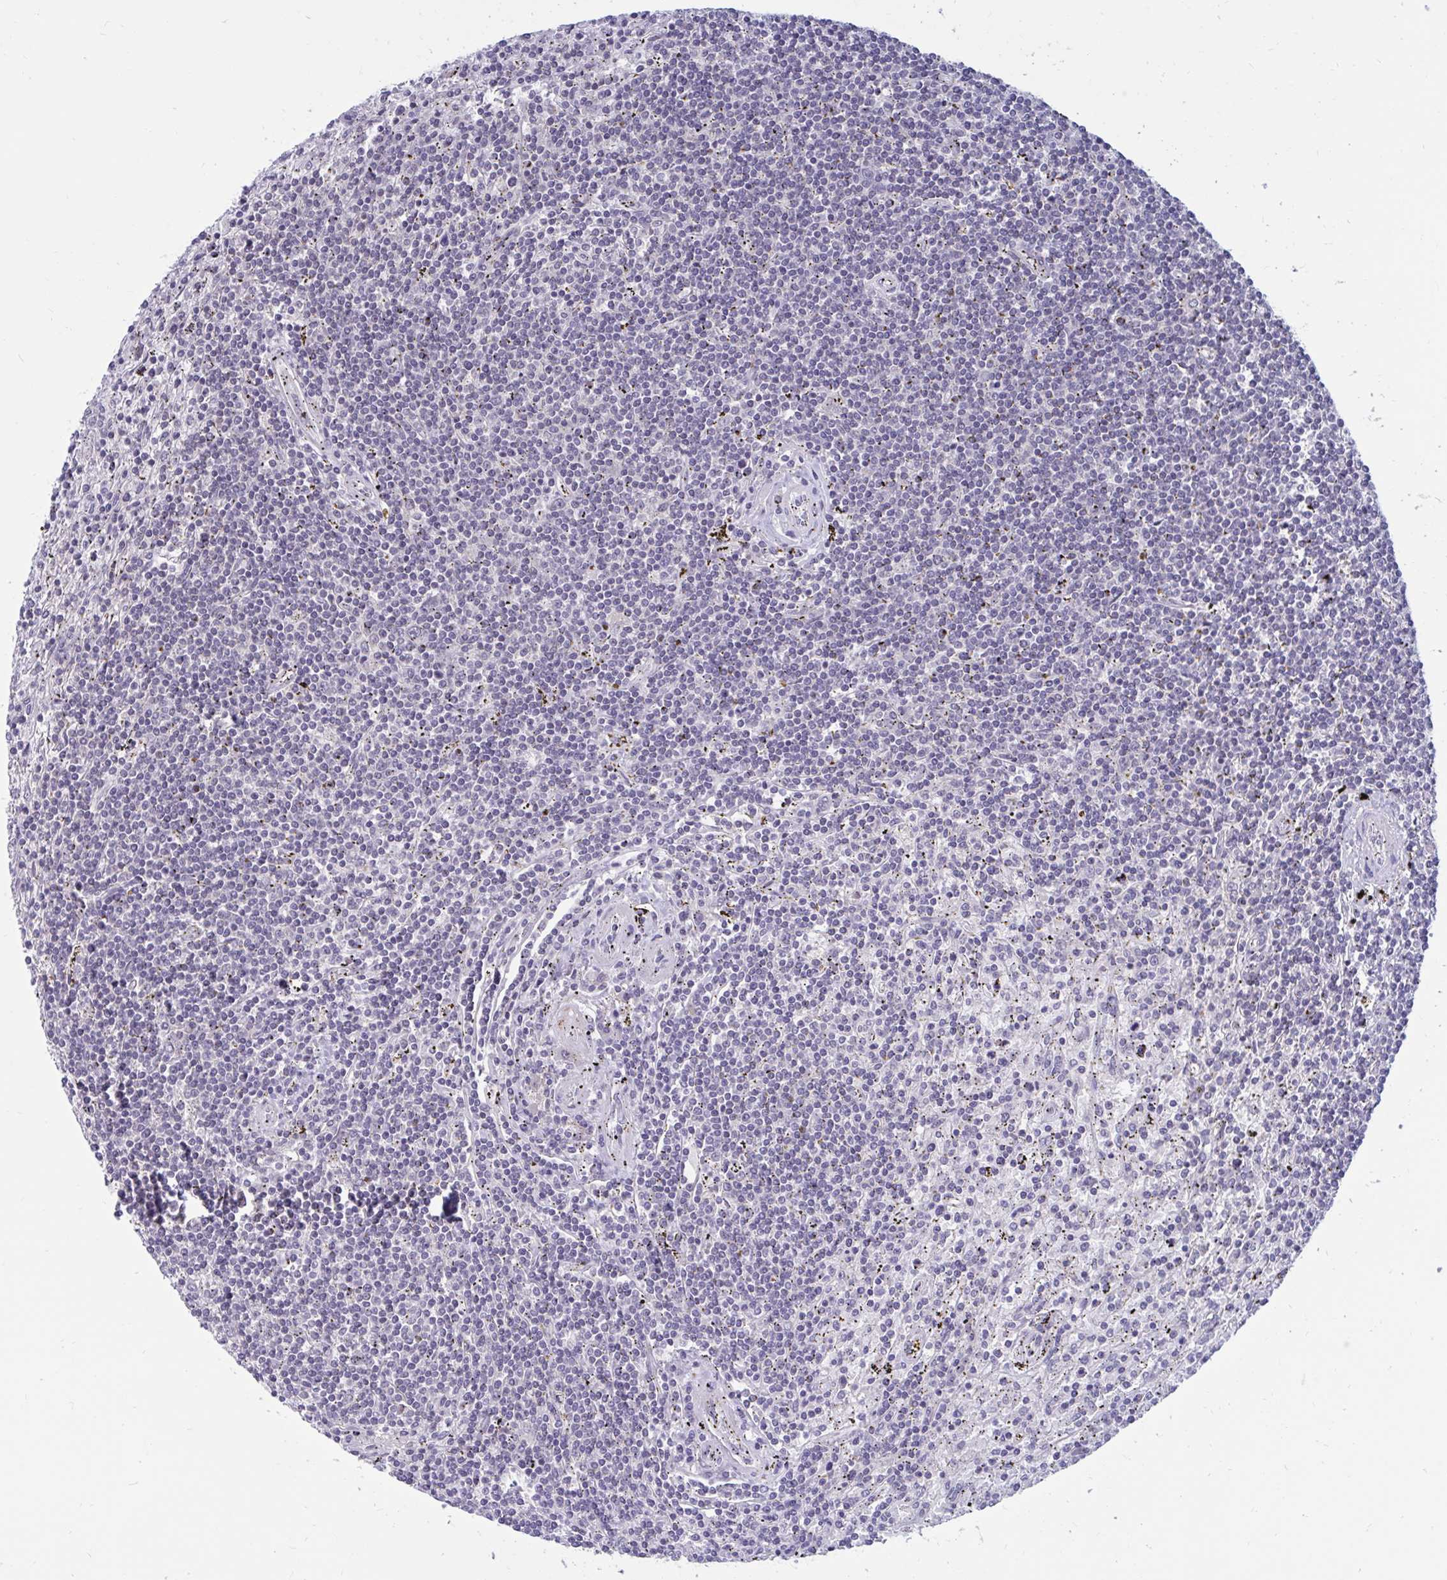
{"staining": {"intensity": "negative", "quantity": "none", "location": "none"}, "tissue": "lymphoma", "cell_type": "Tumor cells", "image_type": "cancer", "snomed": [{"axis": "morphology", "description": "Malignant lymphoma, non-Hodgkin's type, Low grade"}, {"axis": "topography", "description": "Spleen"}], "caption": "High magnification brightfield microscopy of lymphoma stained with DAB (brown) and counterstained with hematoxylin (blue): tumor cells show no significant expression.", "gene": "ARPP19", "patient": {"sex": "male", "age": 76}}